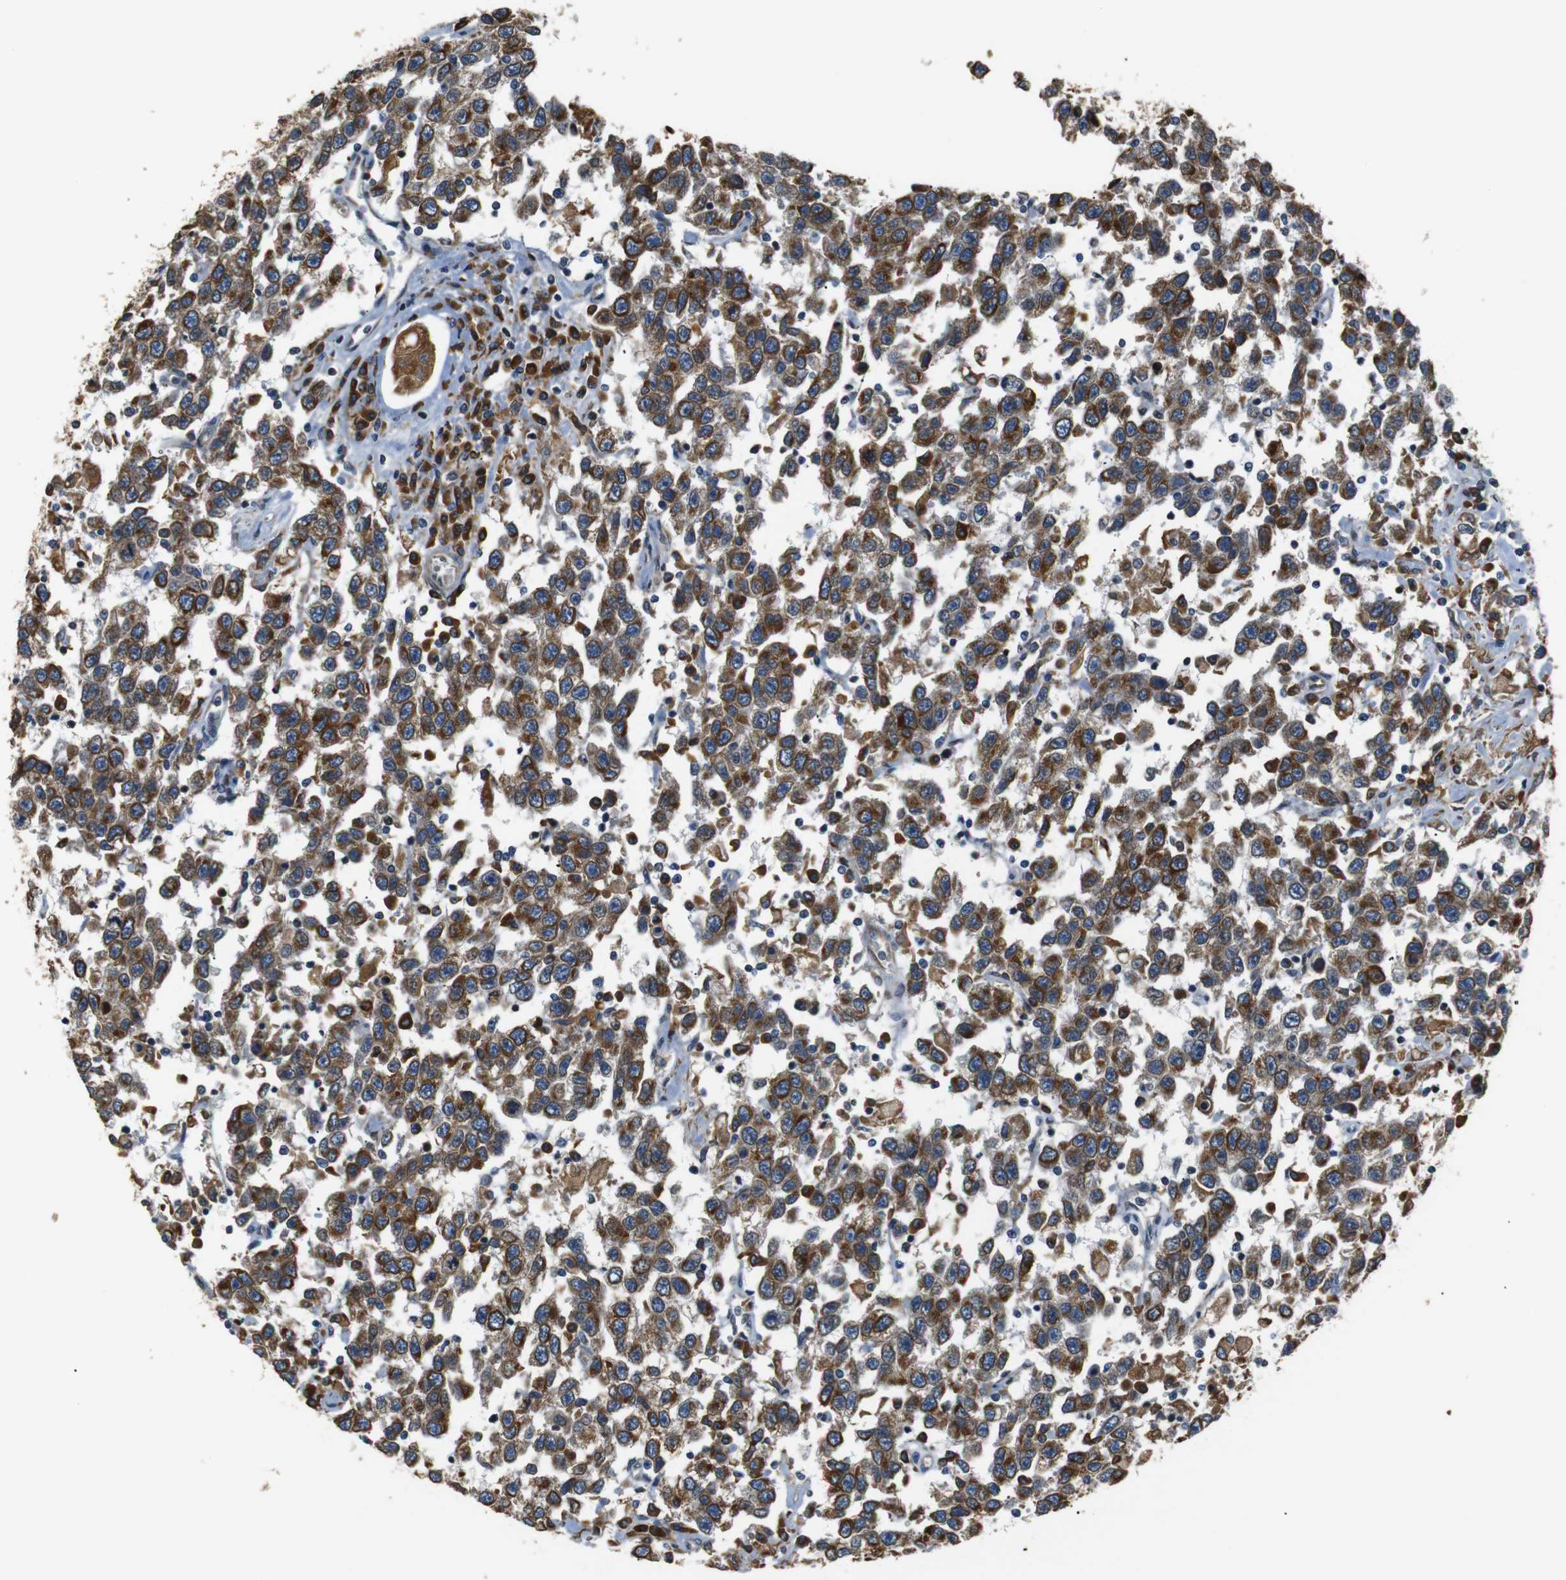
{"staining": {"intensity": "strong", "quantity": ">75%", "location": "cytoplasmic/membranous"}, "tissue": "testis cancer", "cell_type": "Tumor cells", "image_type": "cancer", "snomed": [{"axis": "morphology", "description": "Seminoma, NOS"}, {"axis": "topography", "description": "Testis"}], "caption": "There is high levels of strong cytoplasmic/membranous staining in tumor cells of seminoma (testis), as demonstrated by immunohistochemical staining (brown color).", "gene": "TMED2", "patient": {"sex": "male", "age": 41}}